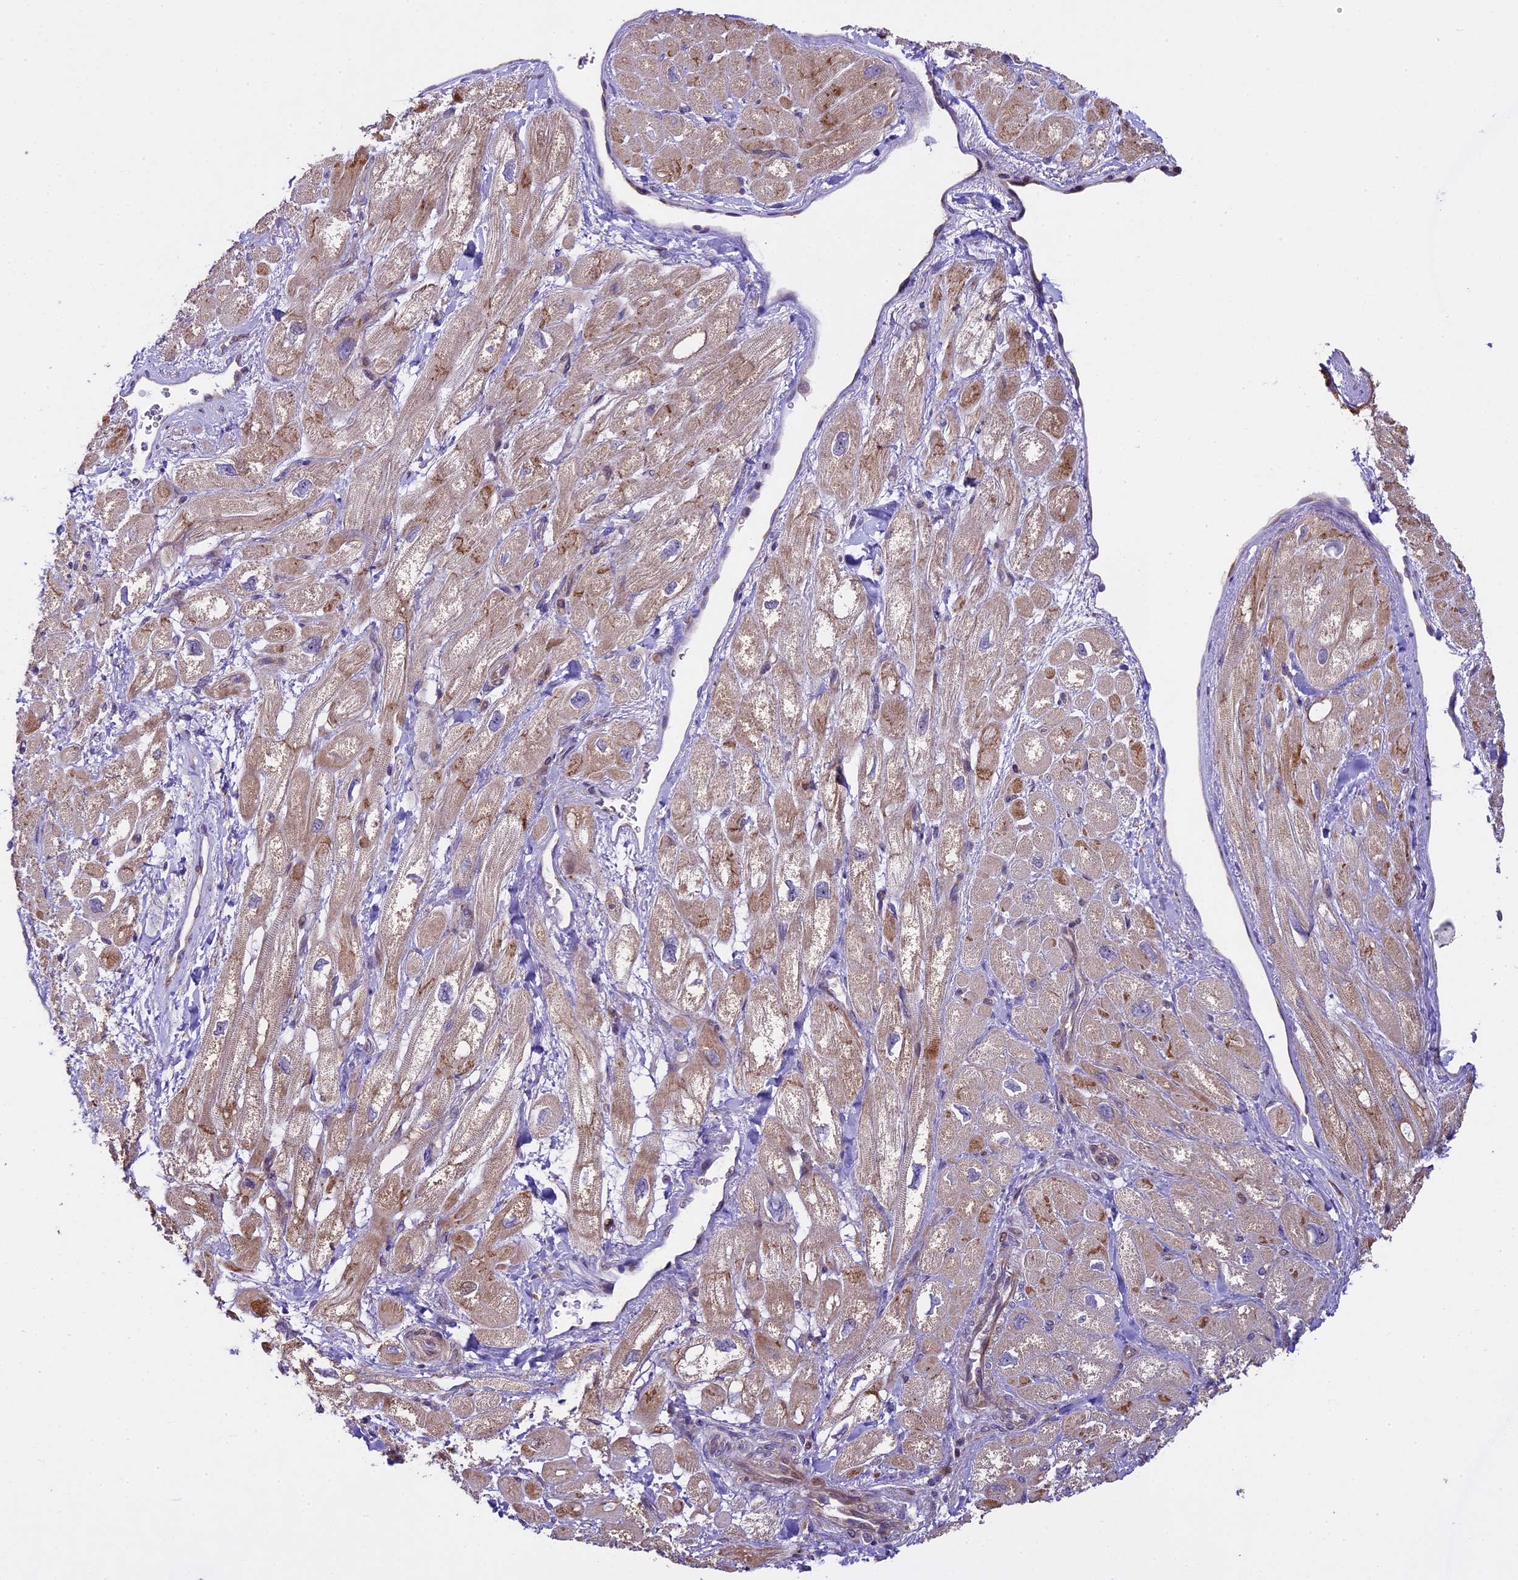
{"staining": {"intensity": "weak", "quantity": "25%-75%", "location": "cytoplasmic/membranous"}, "tissue": "heart muscle", "cell_type": "Cardiomyocytes", "image_type": "normal", "snomed": [{"axis": "morphology", "description": "Normal tissue, NOS"}, {"axis": "topography", "description": "Heart"}], "caption": "An immunohistochemistry image of normal tissue is shown. Protein staining in brown shows weak cytoplasmic/membranous positivity in heart muscle within cardiomyocytes. The protein of interest is shown in brown color, while the nuclei are stained blue.", "gene": "SPIRE1", "patient": {"sex": "male", "age": 65}}